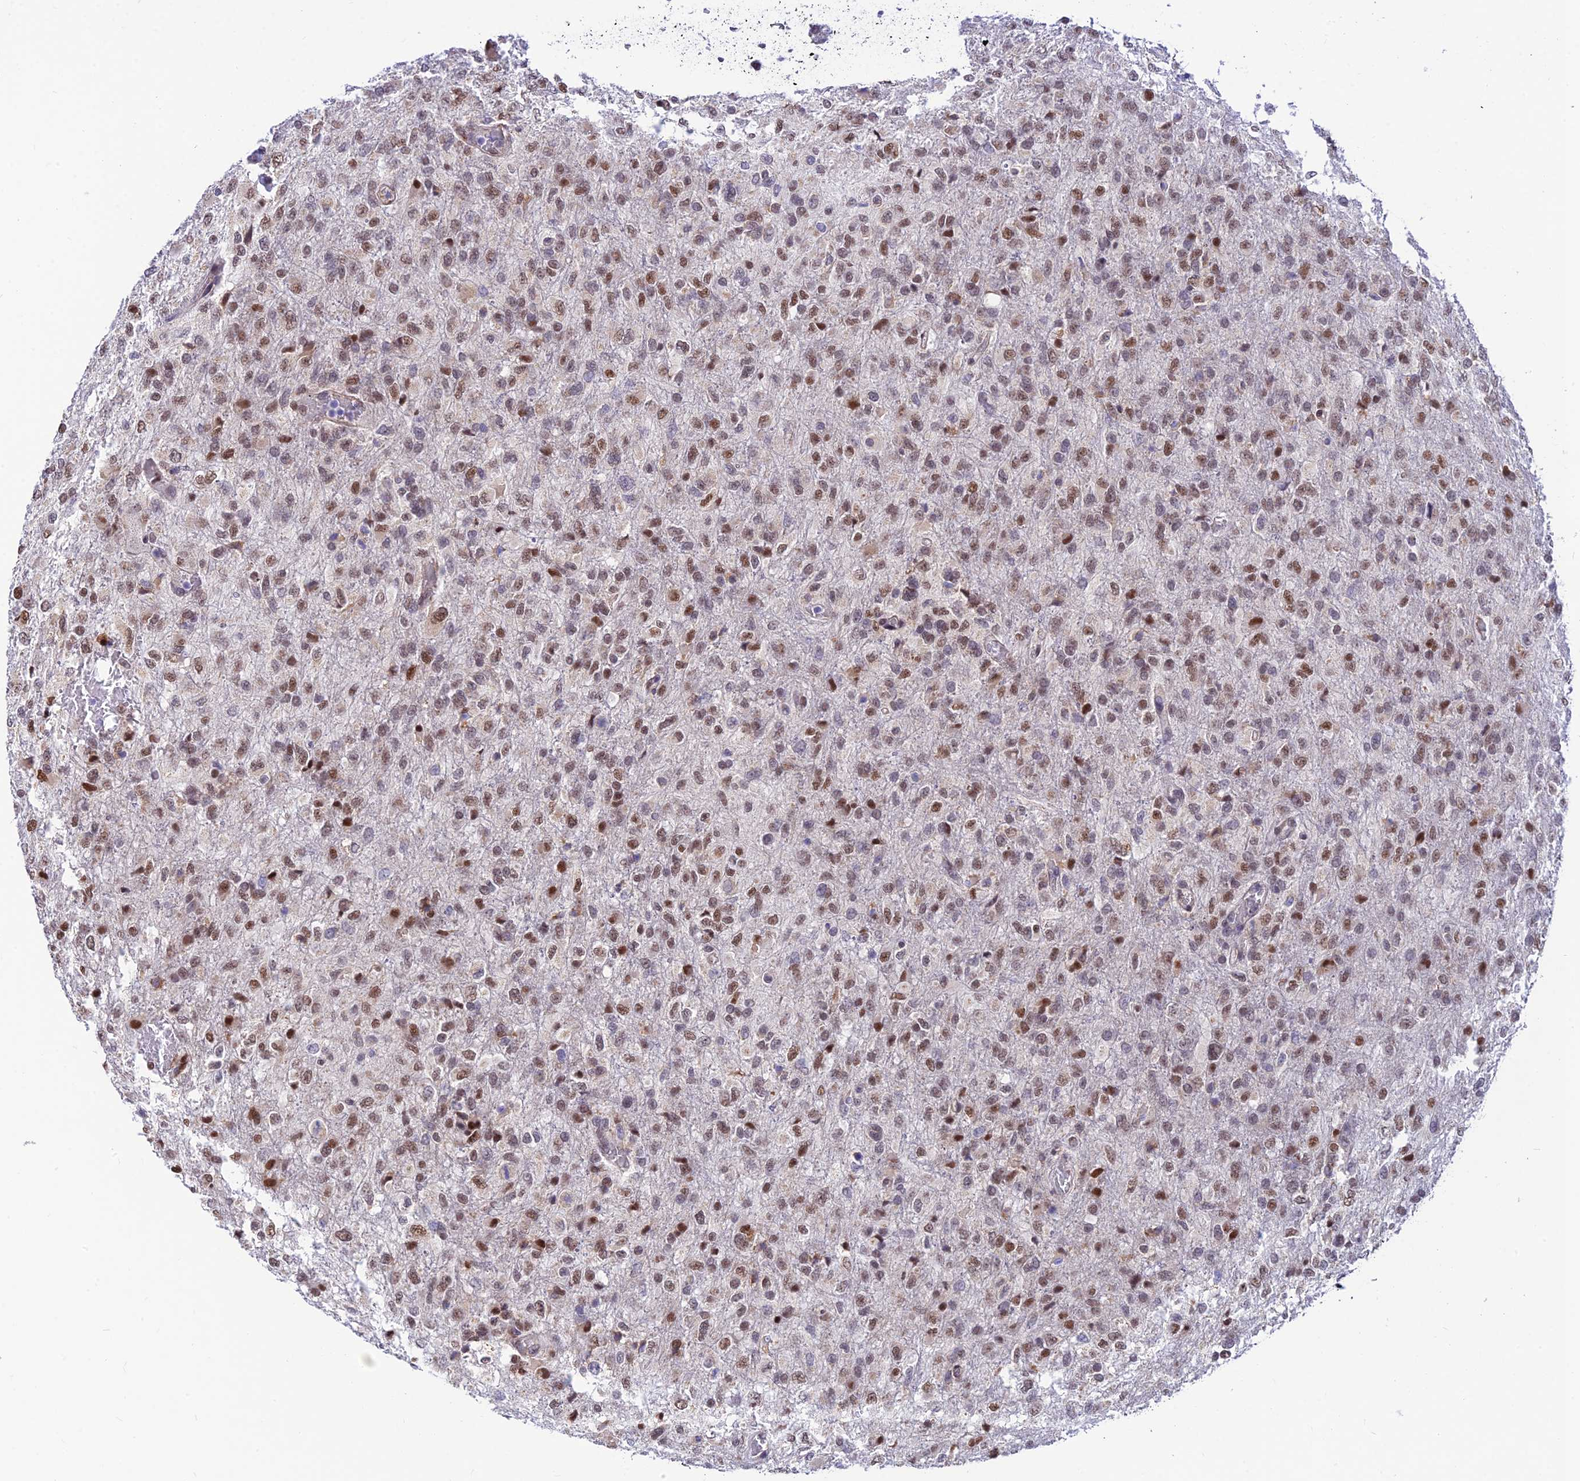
{"staining": {"intensity": "moderate", "quantity": ">75%", "location": "nuclear"}, "tissue": "glioma", "cell_type": "Tumor cells", "image_type": "cancer", "snomed": [{"axis": "morphology", "description": "Glioma, malignant, High grade"}, {"axis": "topography", "description": "Brain"}], "caption": "Tumor cells display medium levels of moderate nuclear expression in approximately >75% of cells in human malignant high-grade glioma.", "gene": "C2orf49", "patient": {"sex": "female", "age": 74}}